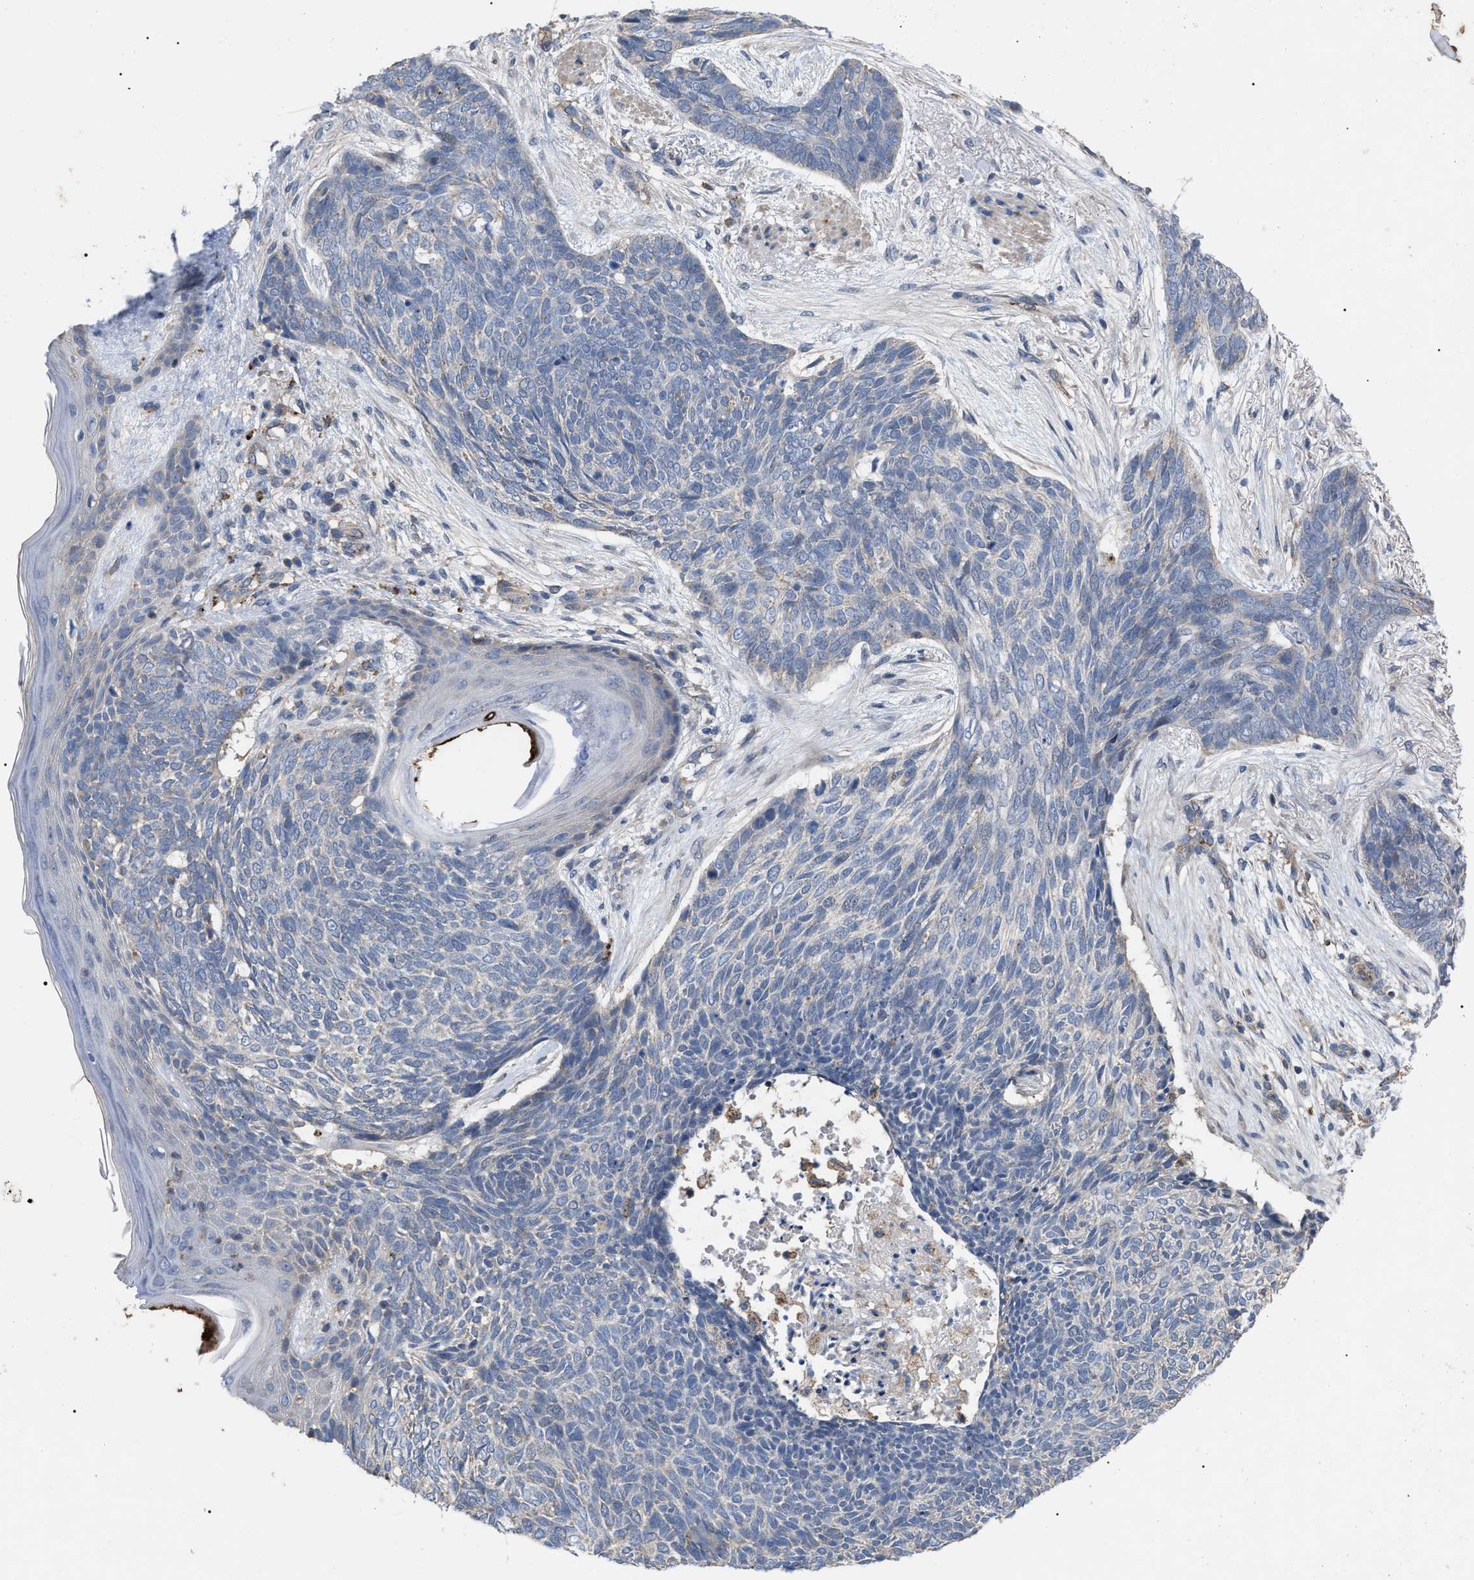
{"staining": {"intensity": "negative", "quantity": "none", "location": "none"}, "tissue": "skin cancer", "cell_type": "Tumor cells", "image_type": "cancer", "snomed": [{"axis": "morphology", "description": "Basal cell carcinoma"}, {"axis": "topography", "description": "Skin"}], "caption": "Immunohistochemistry of skin cancer reveals no expression in tumor cells. Nuclei are stained in blue.", "gene": "FAM171A2", "patient": {"sex": "female", "age": 84}}